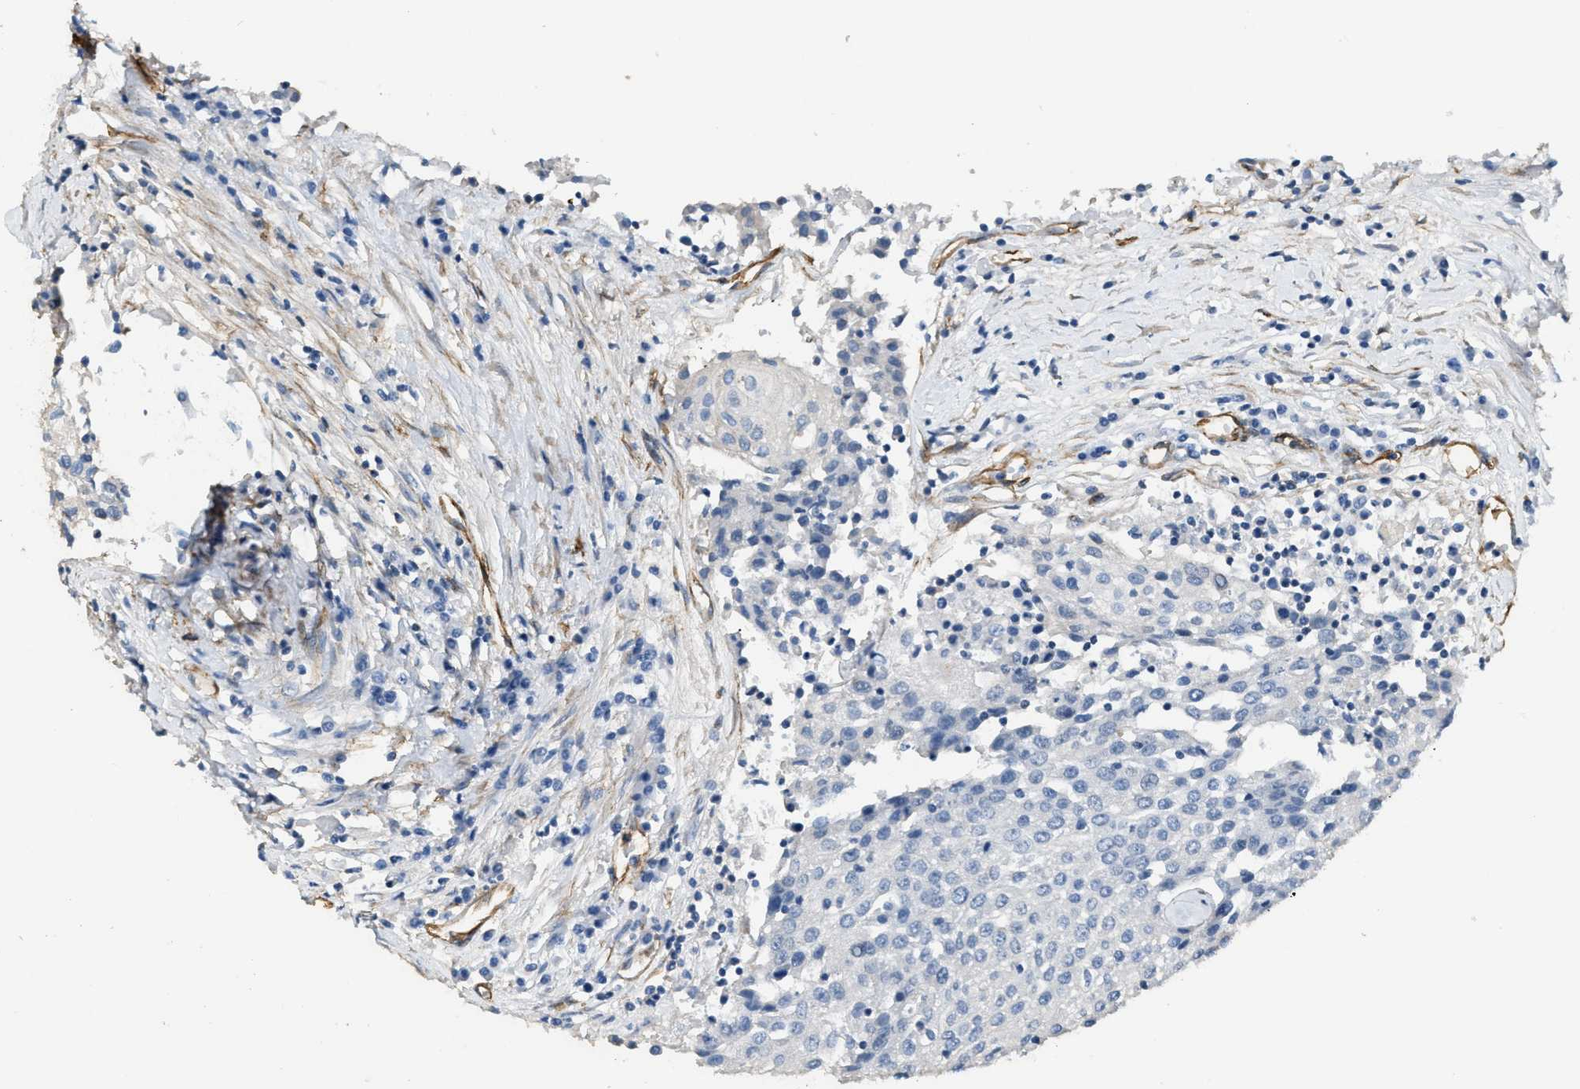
{"staining": {"intensity": "negative", "quantity": "none", "location": "none"}, "tissue": "urothelial cancer", "cell_type": "Tumor cells", "image_type": "cancer", "snomed": [{"axis": "morphology", "description": "Urothelial carcinoma, High grade"}, {"axis": "topography", "description": "Urinary bladder"}], "caption": "The image demonstrates no staining of tumor cells in high-grade urothelial carcinoma. The staining was performed using DAB to visualize the protein expression in brown, while the nuclei were stained in blue with hematoxylin (Magnification: 20x).", "gene": "TMEM43", "patient": {"sex": "female", "age": 85}}